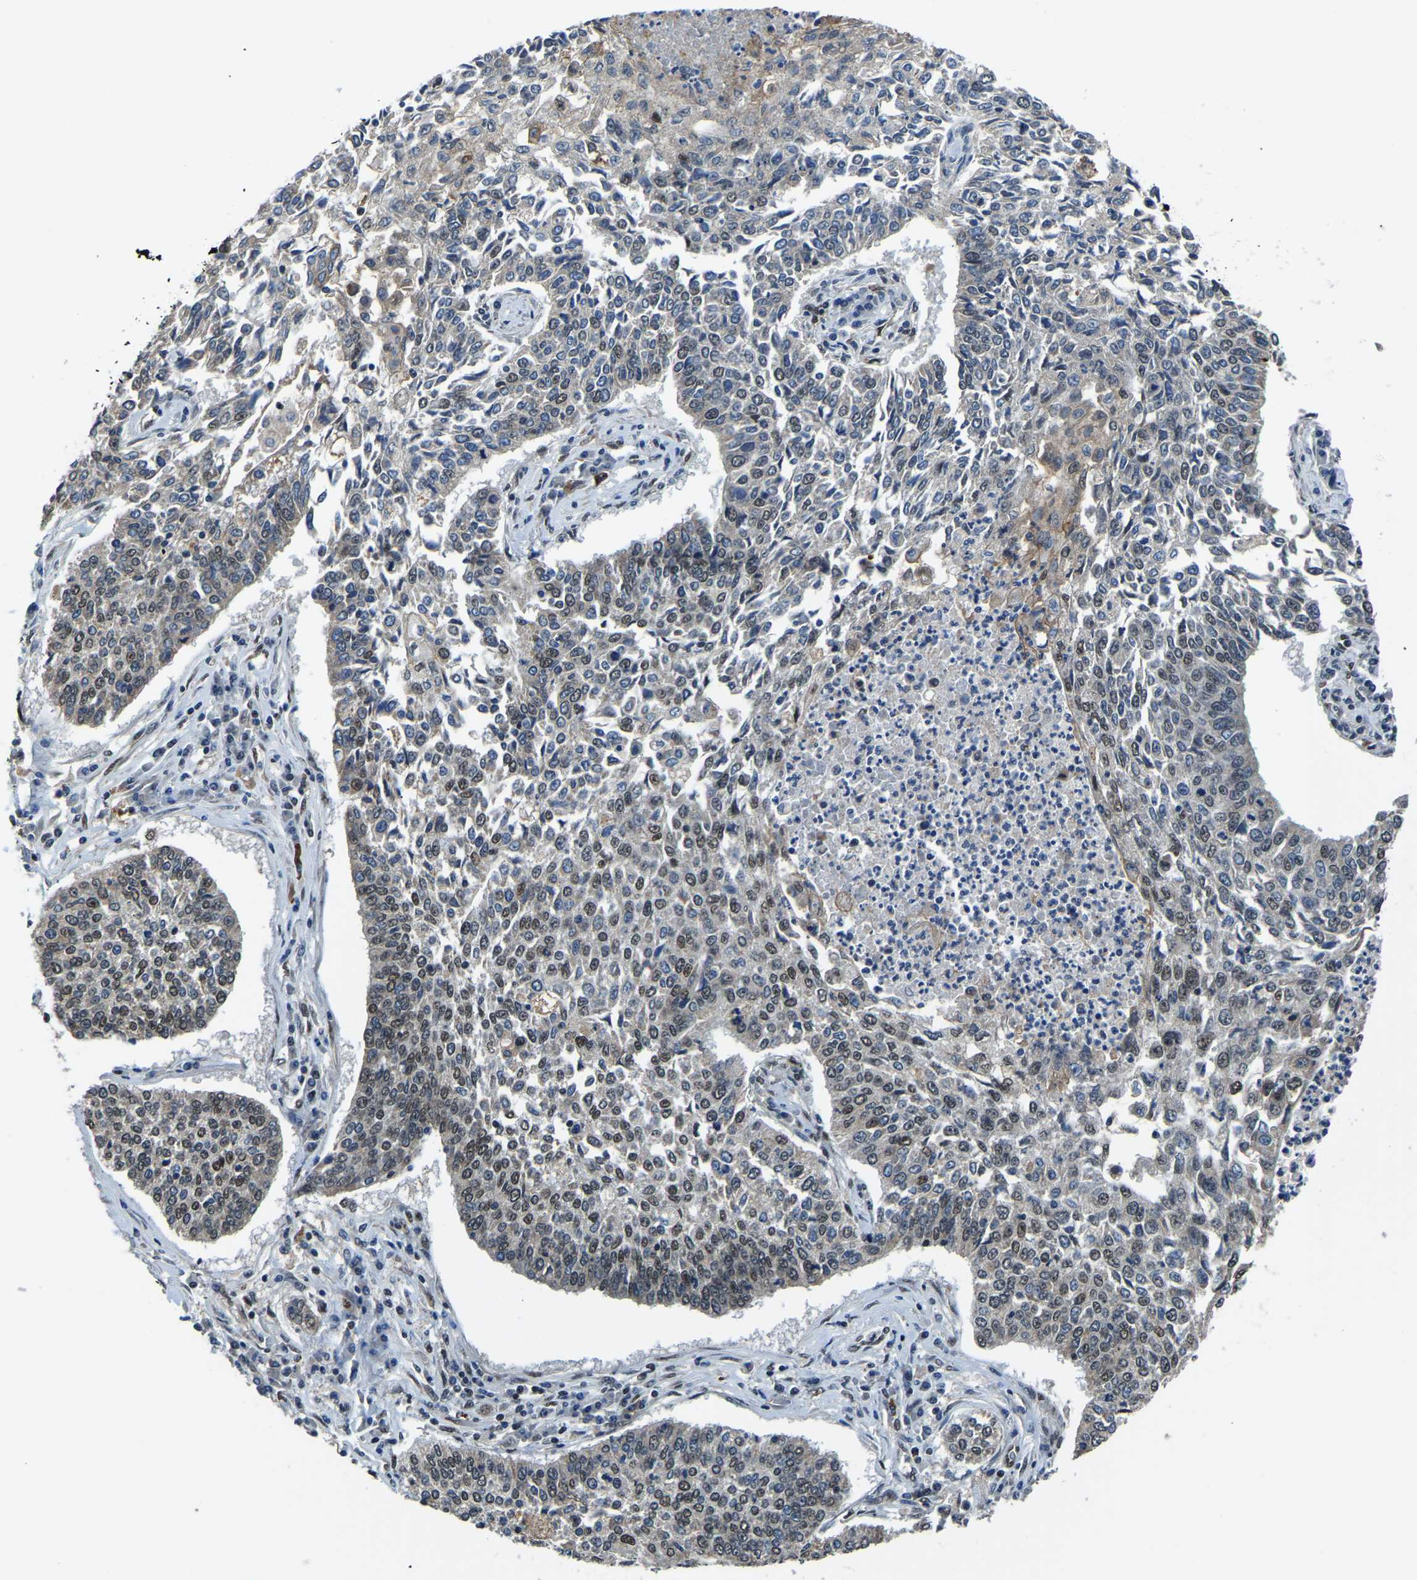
{"staining": {"intensity": "moderate", "quantity": "25%-75%", "location": "nuclear"}, "tissue": "lung cancer", "cell_type": "Tumor cells", "image_type": "cancer", "snomed": [{"axis": "morphology", "description": "Normal tissue, NOS"}, {"axis": "morphology", "description": "Squamous cell carcinoma, NOS"}, {"axis": "topography", "description": "Cartilage tissue"}, {"axis": "topography", "description": "Bronchus"}, {"axis": "topography", "description": "Lung"}], "caption": "Protein staining shows moderate nuclear positivity in about 25%-75% of tumor cells in lung squamous cell carcinoma.", "gene": "DFFA", "patient": {"sex": "female", "age": 49}}